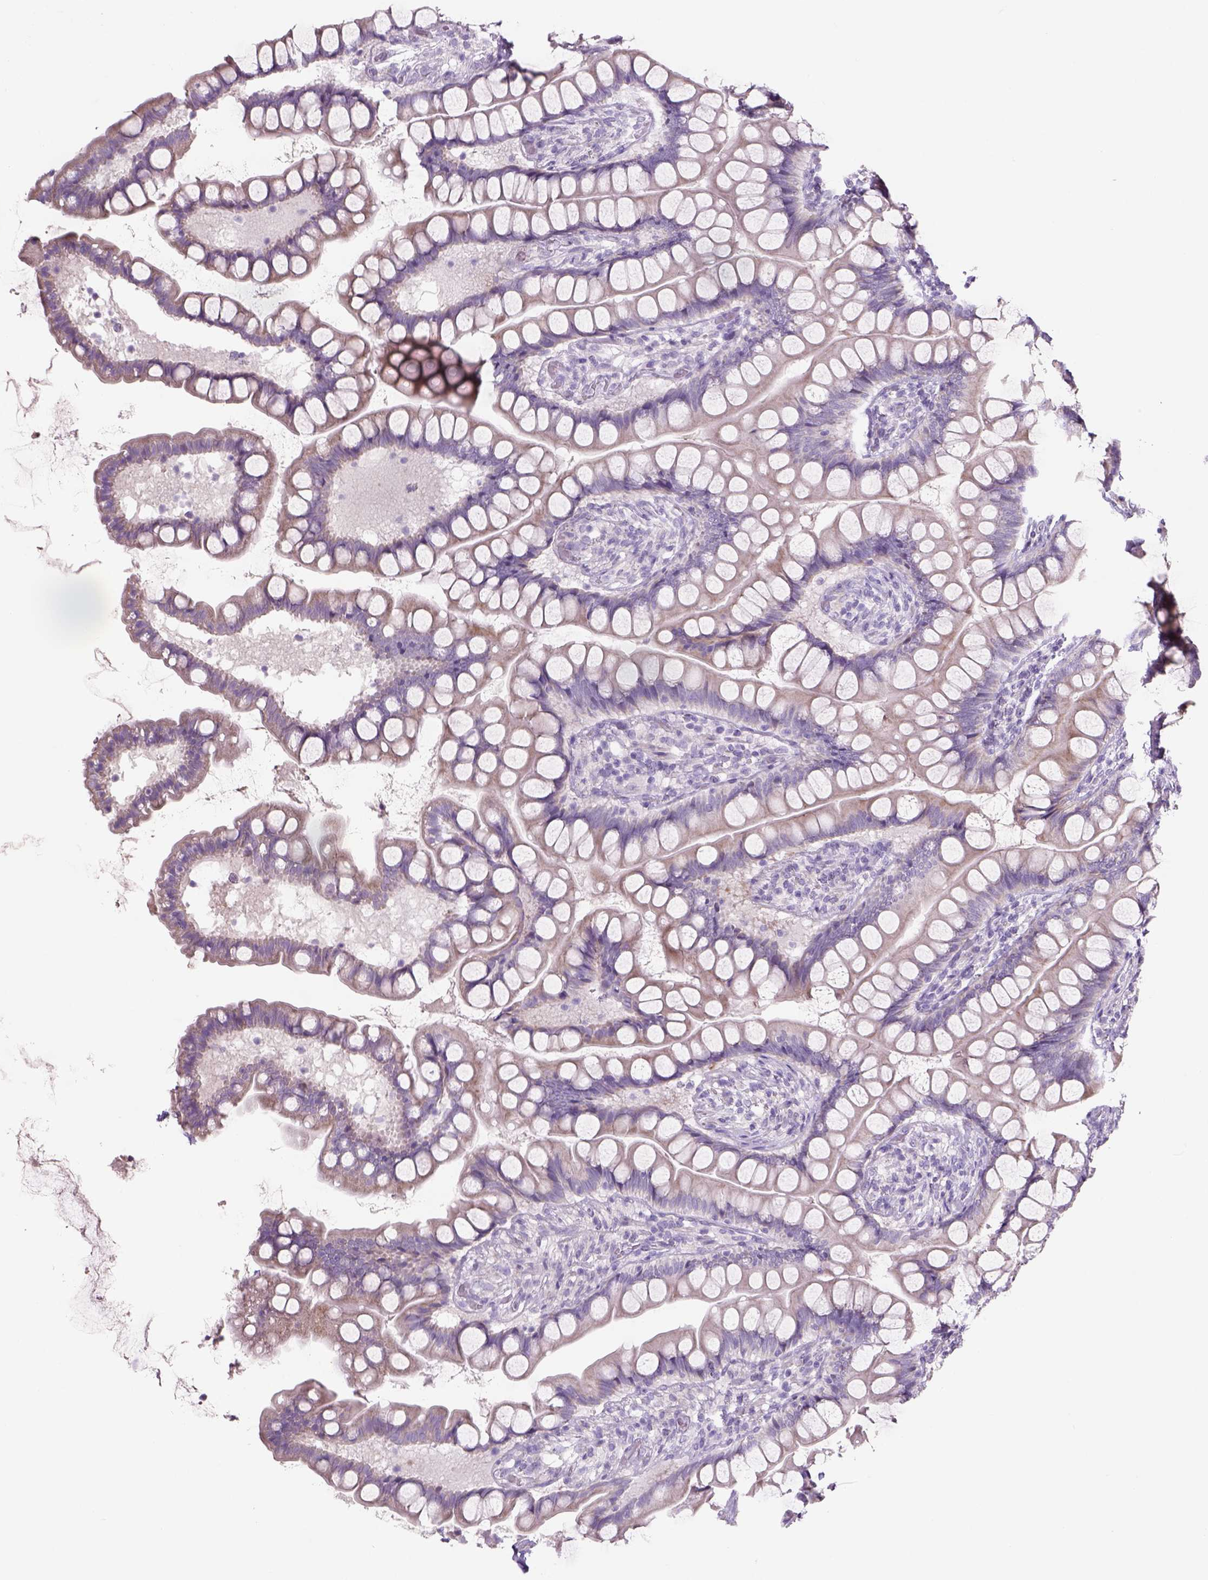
{"staining": {"intensity": "weak", "quantity": ">75%", "location": "cytoplasmic/membranous"}, "tissue": "small intestine", "cell_type": "Glandular cells", "image_type": "normal", "snomed": [{"axis": "morphology", "description": "Normal tissue, NOS"}, {"axis": "topography", "description": "Small intestine"}], "caption": "Immunohistochemistry (IHC) staining of unremarkable small intestine, which demonstrates low levels of weak cytoplasmic/membranous expression in approximately >75% of glandular cells indicating weak cytoplasmic/membranous protein positivity. The staining was performed using DAB (brown) for protein detection and nuclei were counterstained in hematoxylin (blue).", "gene": "ADGRV1", "patient": {"sex": "male", "age": 70}}